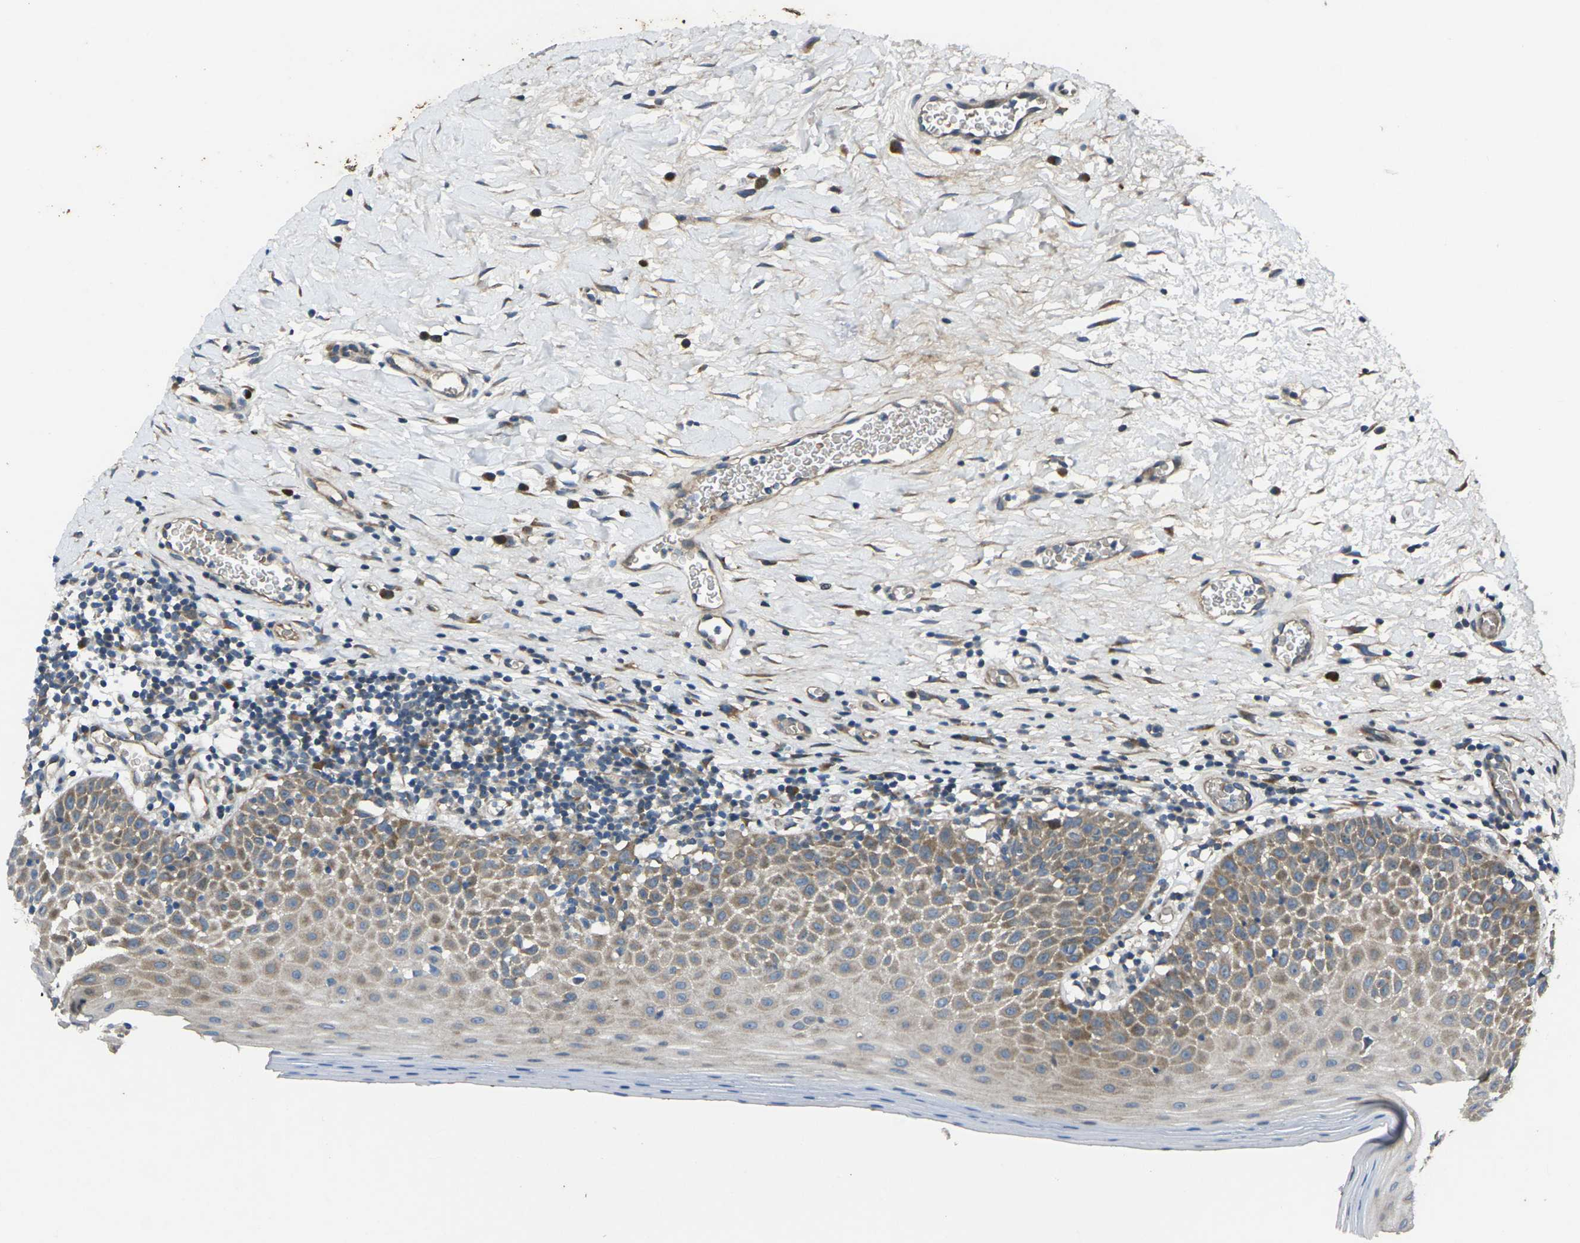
{"staining": {"intensity": "moderate", "quantity": ">75%", "location": "cytoplasmic/membranous"}, "tissue": "oral mucosa", "cell_type": "Squamous epithelial cells", "image_type": "normal", "snomed": [{"axis": "morphology", "description": "Normal tissue, NOS"}, {"axis": "topography", "description": "Skeletal muscle"}, {"axis": "topography", "description": "Oral tissue"}], "caption": "Squamous epithelial cells reveal medium levels of moderate cytoplasmic/membranous staining in approximately >75% of cells in benign human oral mucosa.", "gene": "EDNRA", "patient": {"sex": "male", "age": 58}}